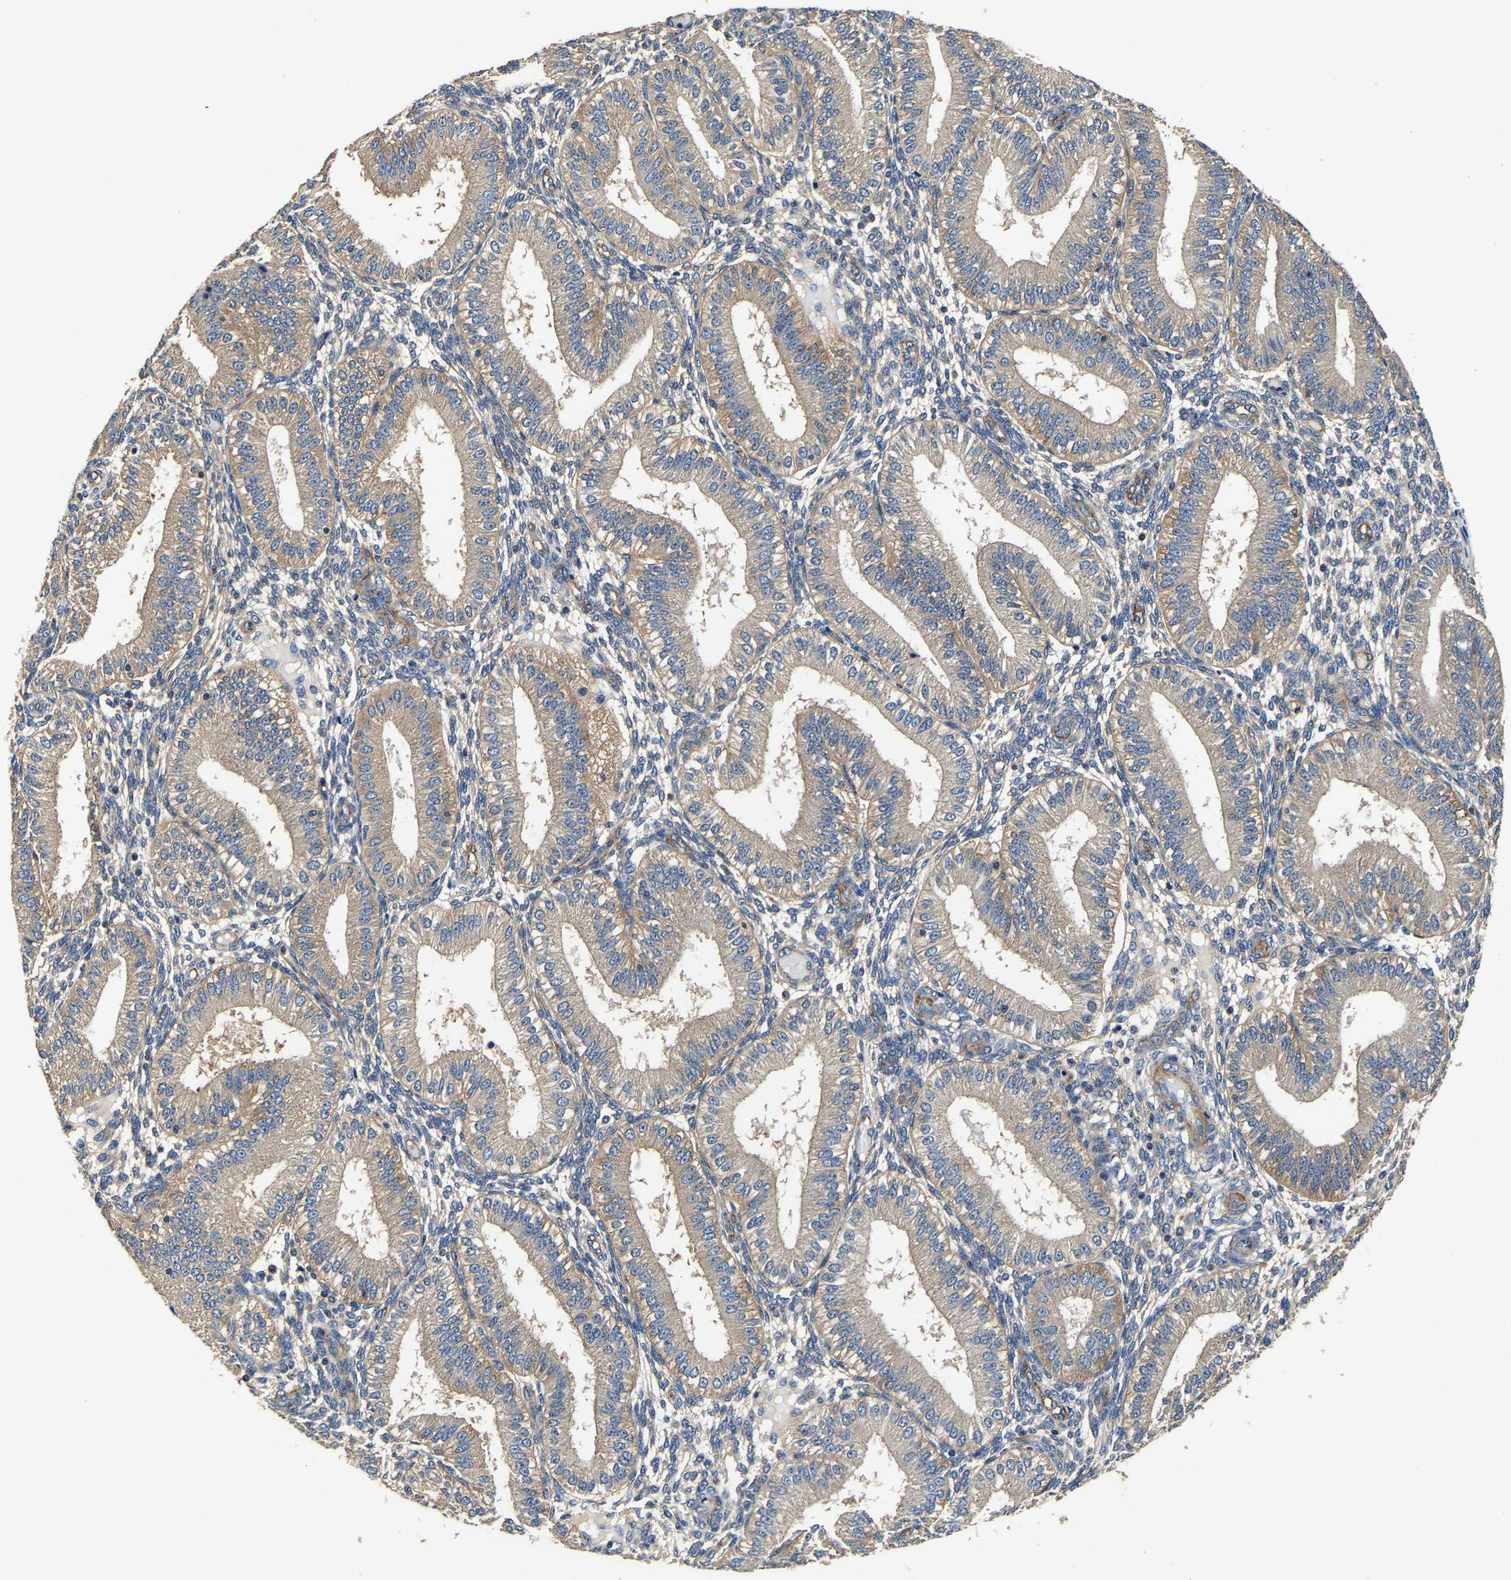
{"staining": {"intensity": "negative", "quantity": "none", "location": "none"}, "tissue": "endometrium", "cell_type": "Cells in endometrial stroma", "image_type": "normal", "snomed": [{"axis": "morphology", "description": "Normal tissue, NOS"}, {"axis": "topography", "description": "Endometrium"}], "caption": "IHC photomicrograph of normal endometrium: human endometrium stained with DAB (3,3'-diaminobenzidine) reveals no significant protein positivity in cells in endometrial stroma. (DAB immunohistochemistry visualized using brightfield microscopy, high magnification).", "gene": "SH3GLB1", "patient": {"sex": "female", "age": 39}}